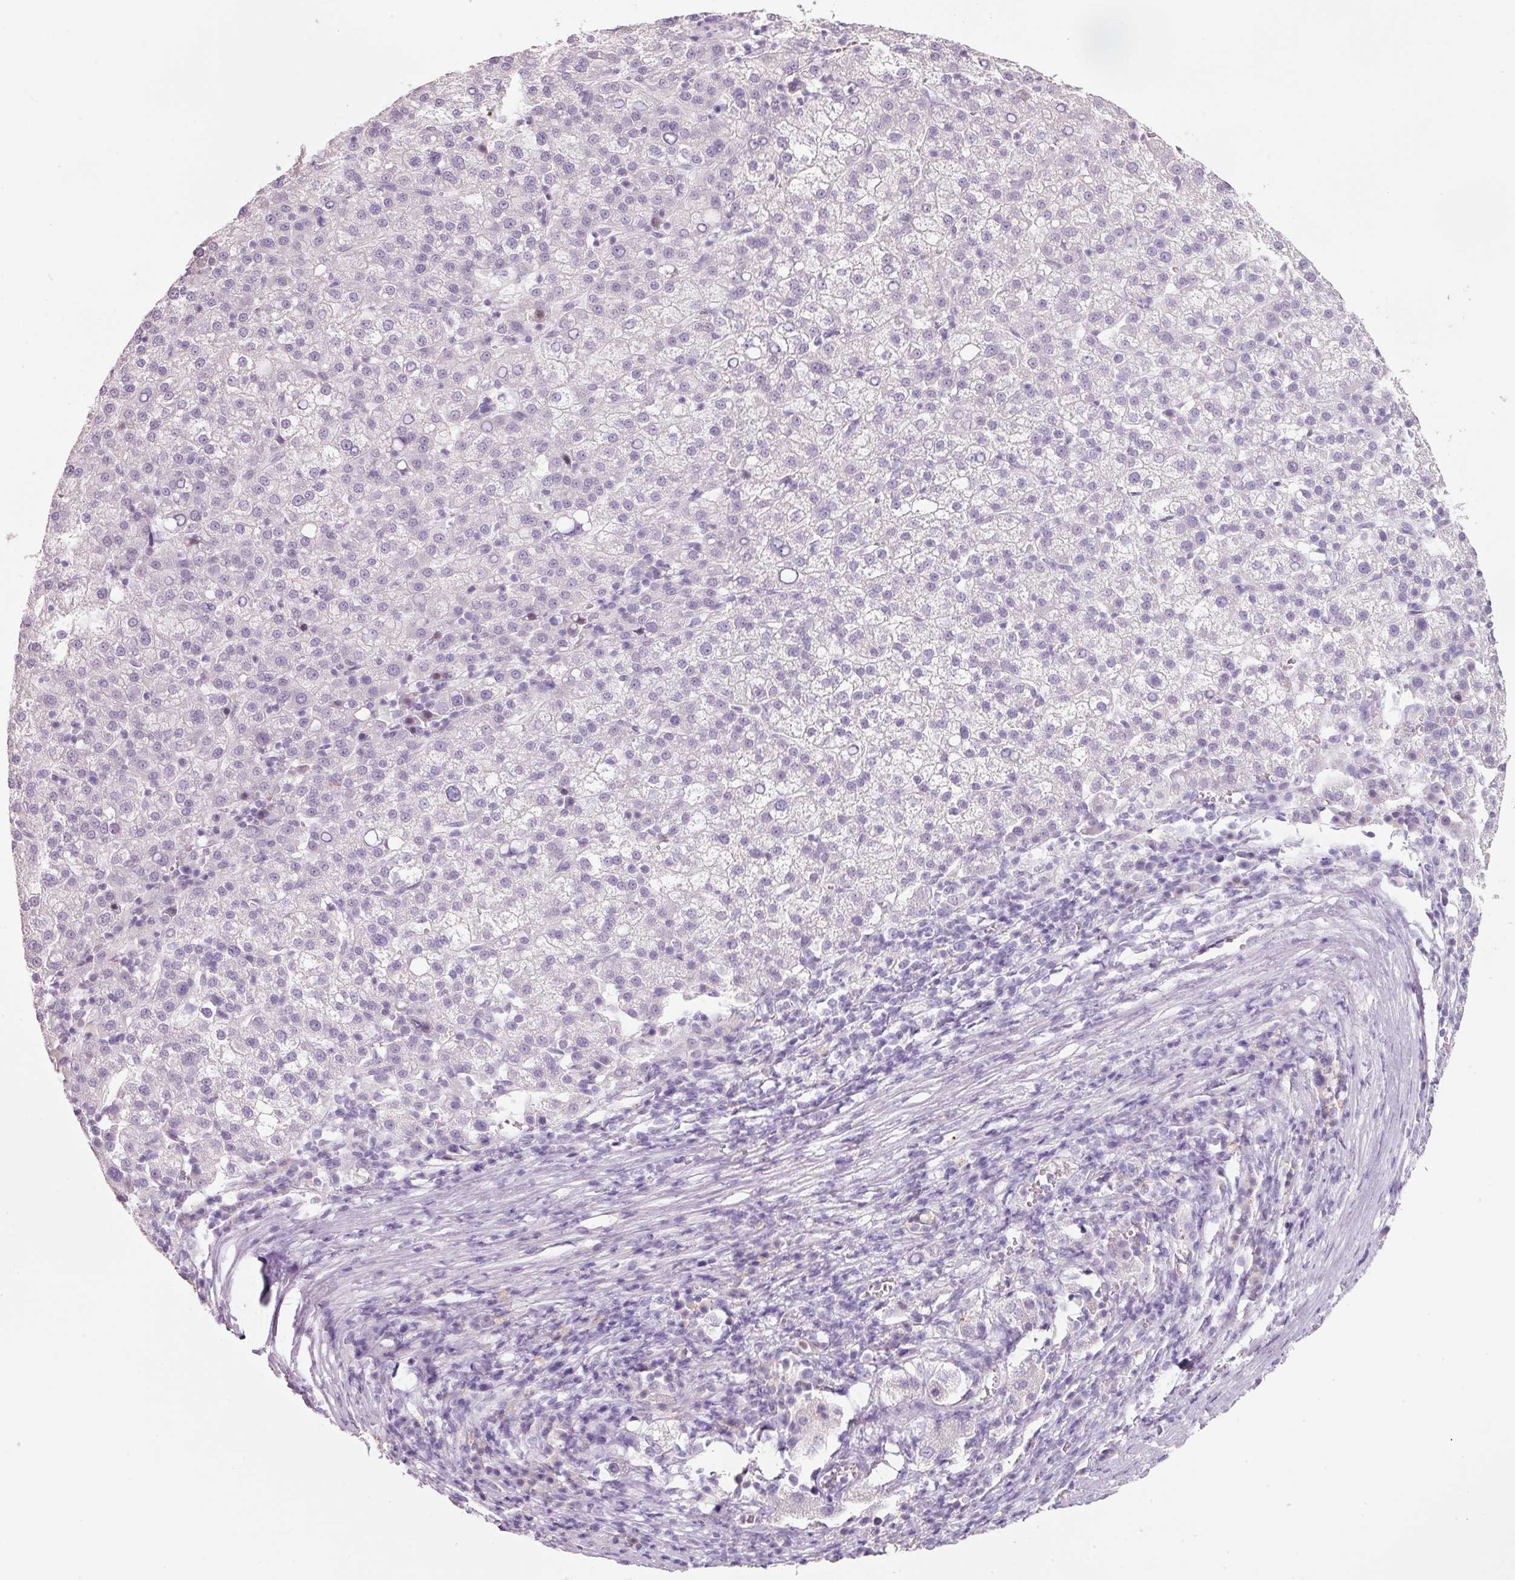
{"staining": {"intensity": "negative", "quantity": "none", "location": "none"}, "tissue": "liver cancer", "cell_type": "Tumor cells", "image_type": "cancer", "snomed": [{"axis": "morphology", "description": "Carcinoma, Hepatocellular, NOS"}, {"axis": "topography", "description": "Liver"}], "caption": "Tumor cells are negative for brown protein staining in liver cancer. The staining was performed using DAB to visualize the protein expression in brown, while the nuclei were stained in blue with hematoxylin (Magnification: 20x).", "gene": "ENSG00000206549", "patient": {"sex": "female", "age": 58}}